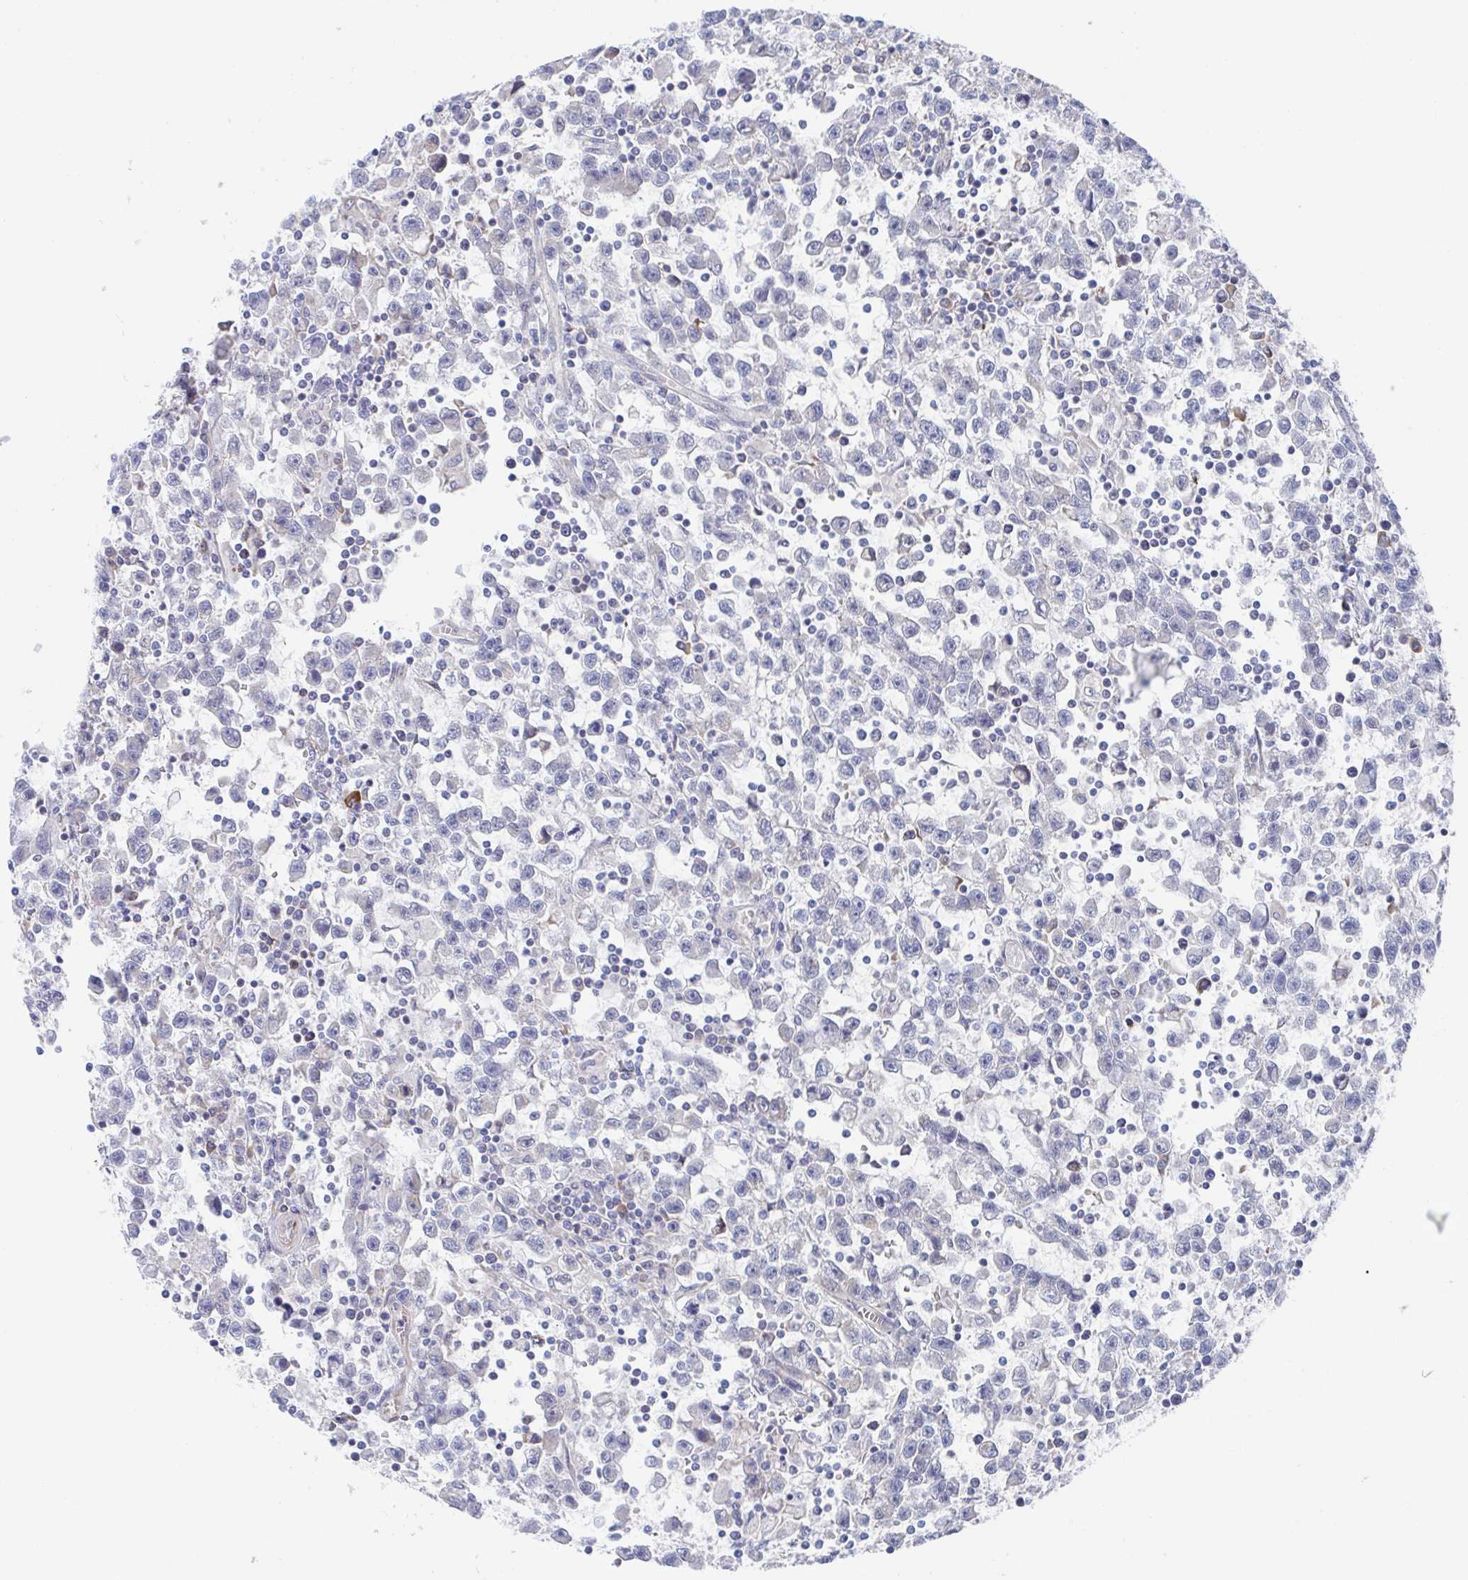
{"staining": {"intensity": "negative", "quantity": "none", "location": "none"}, "tissue": "testis cancer", "cell_type": "Tumor cells", "image_type": "cancer", "snomed": [{"axis": "morphology", "description": "Seminoma, NOS"}, {"axis": "topography", "description": "Testis"}], "caption": "DAB immunohistochemical staining of testis cancer displays no significant expression in tumor cells. (Stains: DAB IHC with hematoxylin counter stain, Microscopy: brightfield microscopy at high magnification).", "gene": "KLC3", "patient": {"sex": "male", "age": 31}}